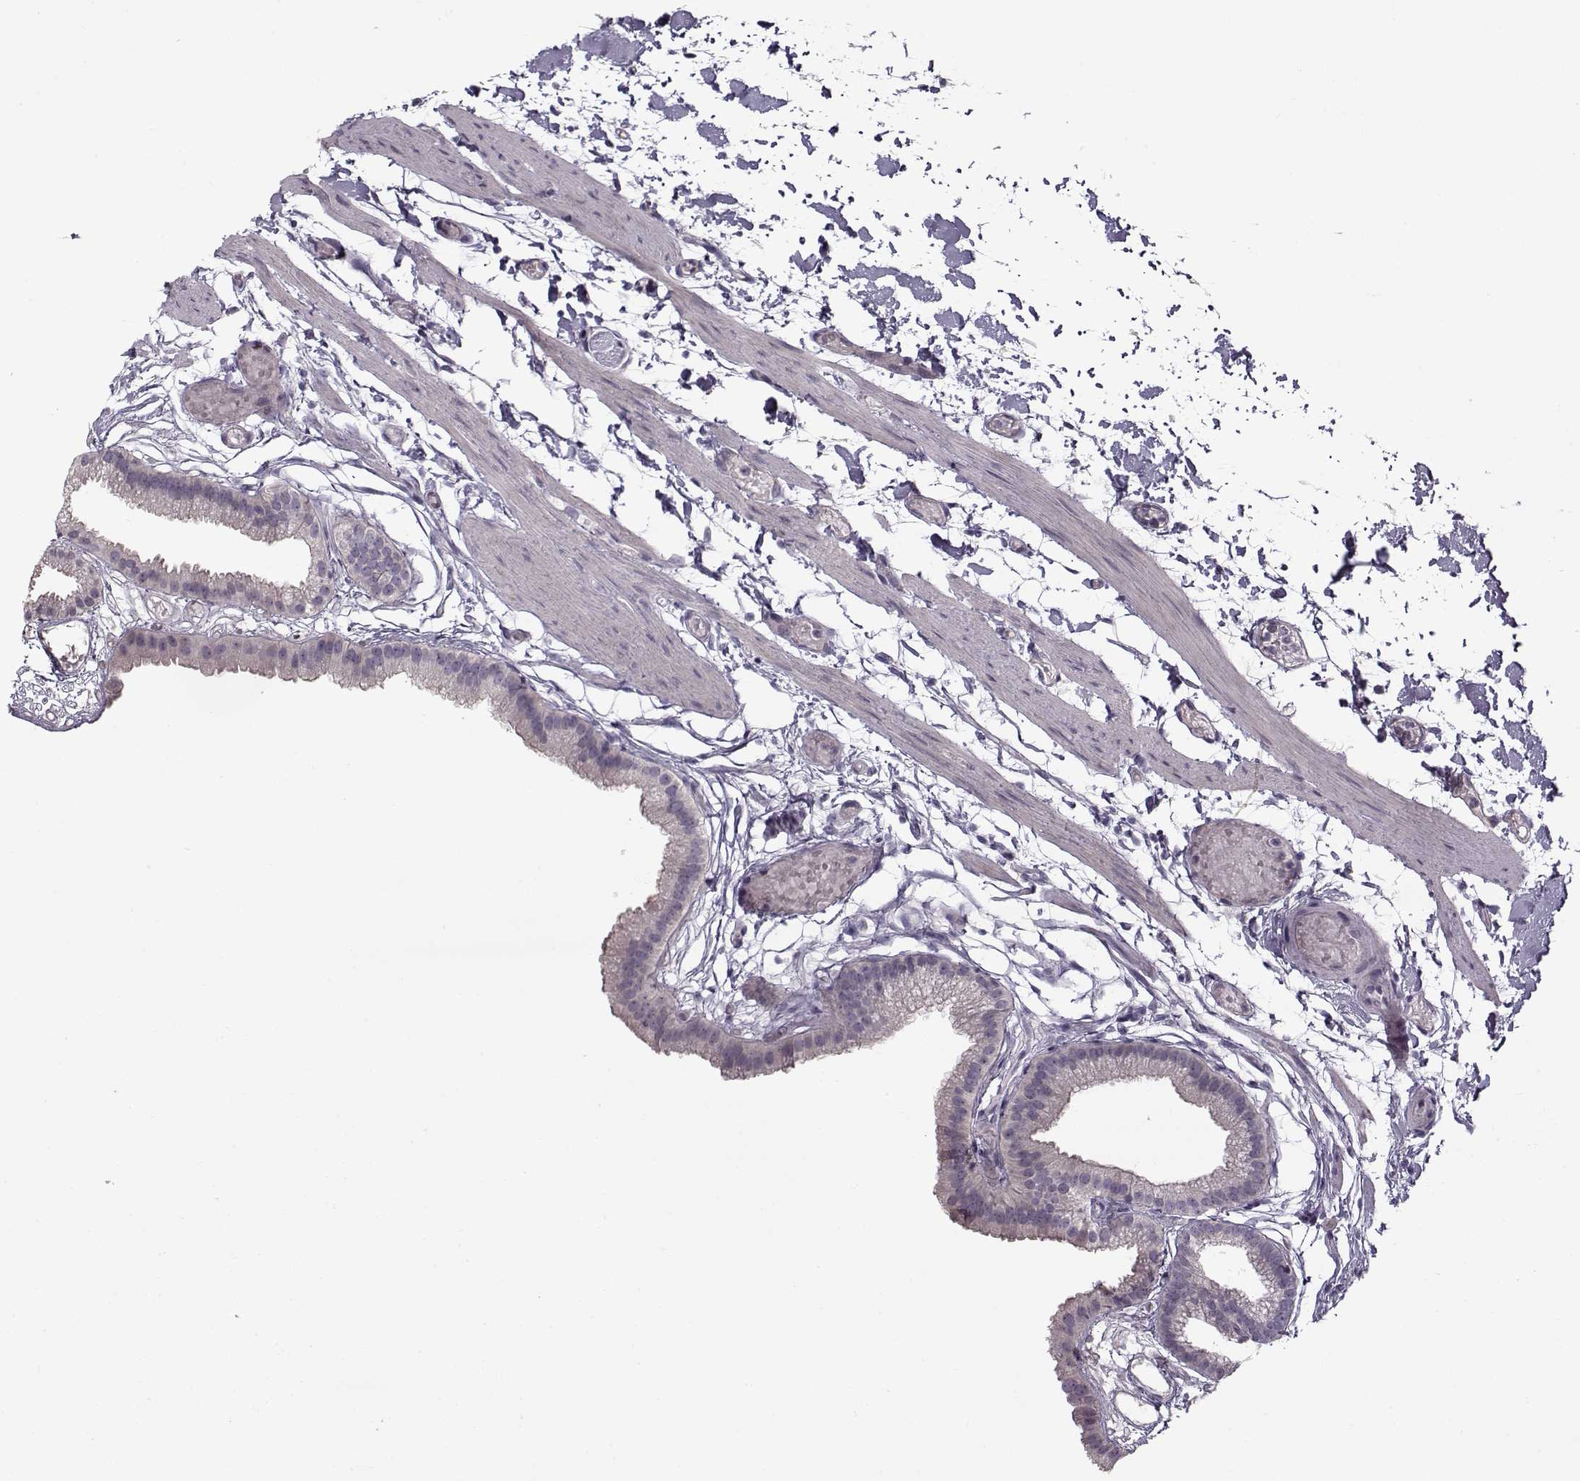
{"staining": {"intensity": "negative", "quantity": "none", "location": "none"}, "tissue": "gallbladder", "cell_type": "Glandular cells", "image_type": "normal", "snomed": [{"axis": "morphology", "description": "Normal tissue, NOS"}, {"axis": "topography", "description": "Gallbladder"}], "caption": "This is an immunohistochemistry (IHC) photomicrograph of normal gallbladder. There is no expression in glandular cells.", "gene": "PNMT", "patient": {"sex": "female", "age": 45}}